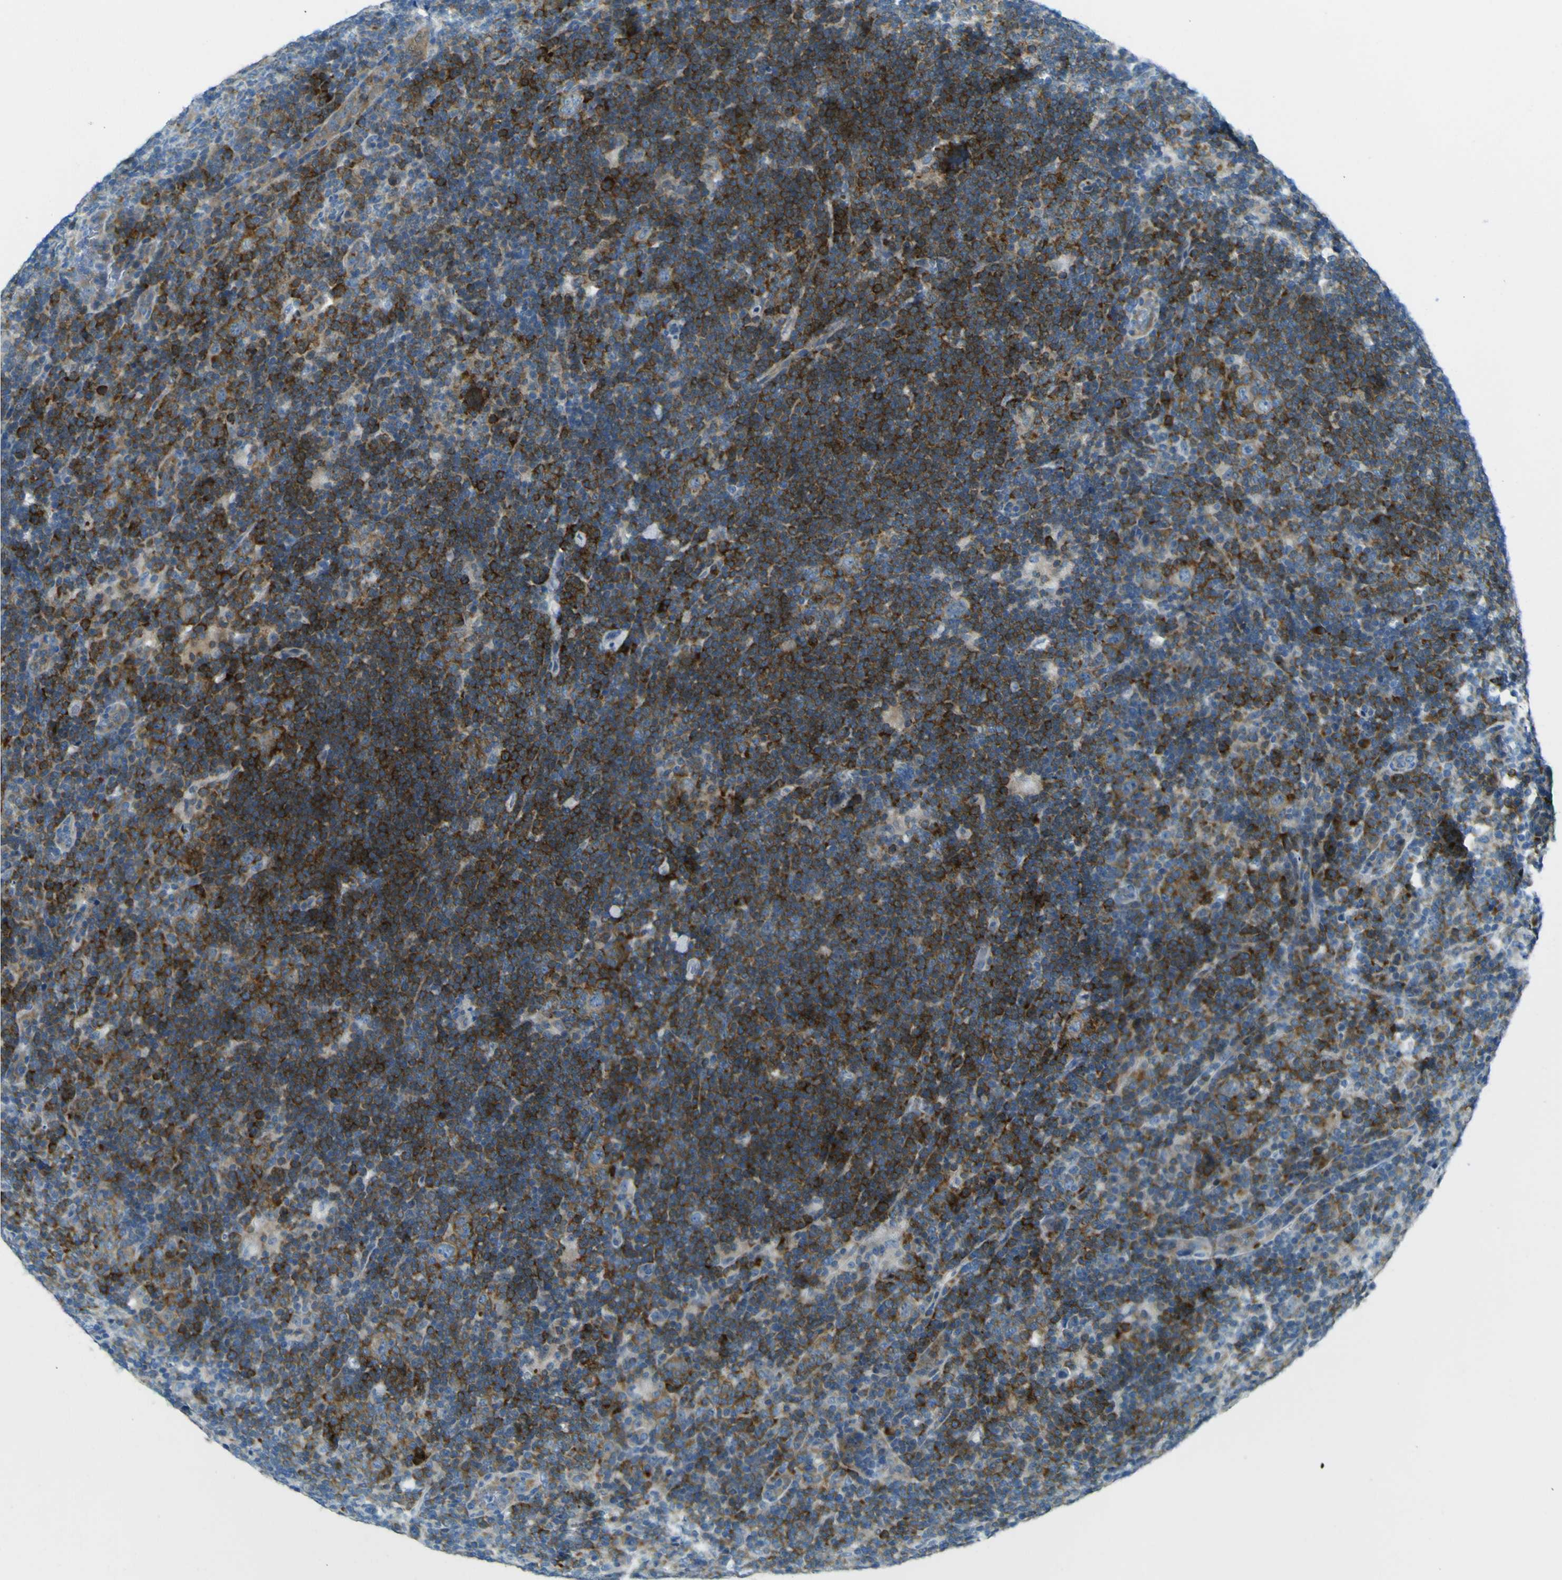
{"staining": {"intensity": "weak", "quantity": "25%-75%", "location": "cytoplasmic/membranous"}, "tissue": "lymphoma", "cell_type": "Tumor cells", "image_type": "cancer", "snomed": [{"axis": "morphology", "description": "Hodgkin's disease, NOS"}, {"axis": "topography", "description": "Lymph node"}], "caption": "This histopathology image shows immunohistochemistry staining of human lymphoma, with low weak cytoplasmic/membranous staining in about 25%-75% of tumor cells.", "gene": "SORCS1", "patient": {"sex": "female", "age": 57}}